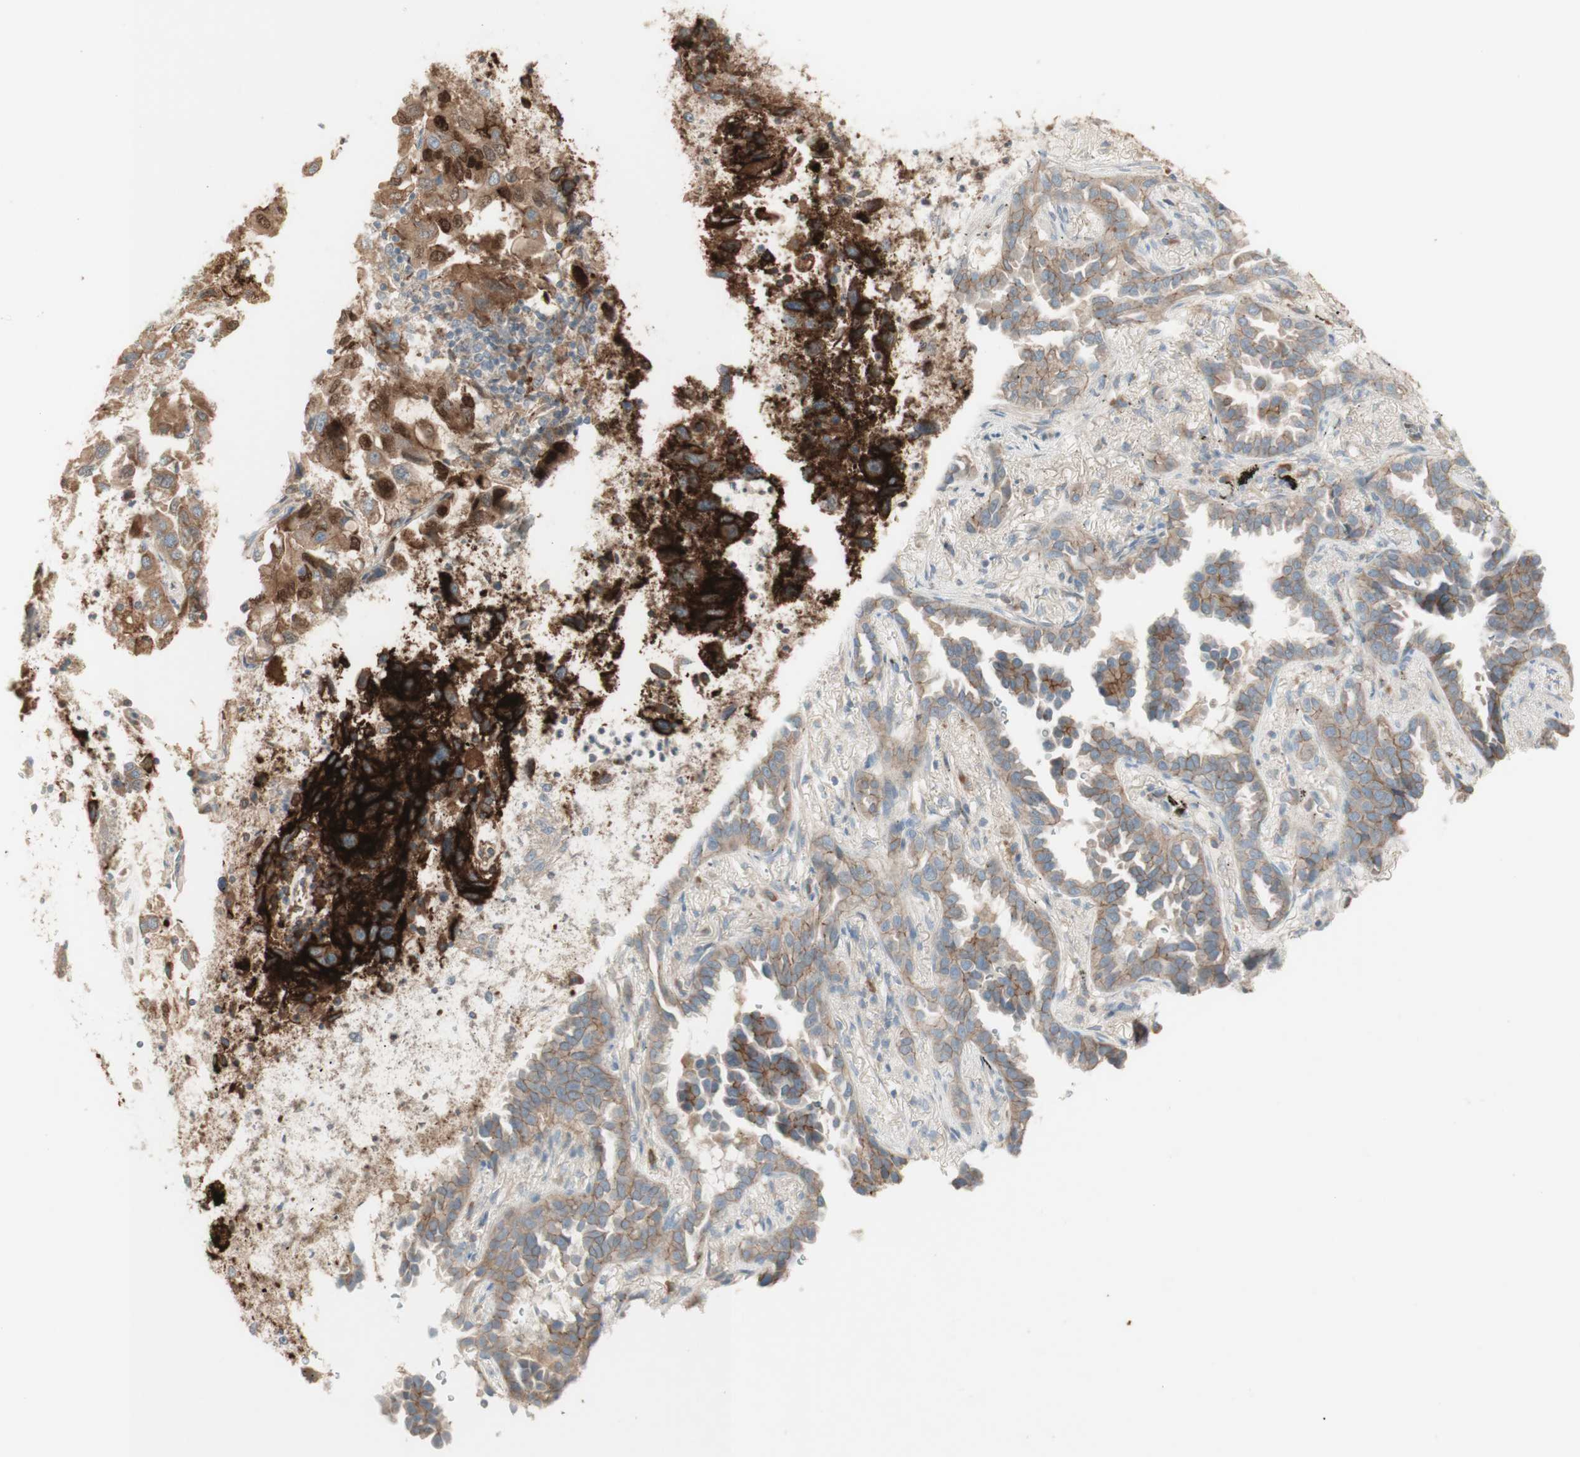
{"staining": {"intensity": "weak", "quantity": ">75%", "location": "cytoplasmic/membranous"}, "tissue": "lung cancer", "cell_type": "Tumor cells", "image_type": "cancer", "snomed": [{"axis": "morphology", "description": "Normal tissue, NOS"}, {"axis": "morphology", "description": "Adenocarcinoma, NOS"}, {"axis": "topography", "description": "Lung"}], "caption": "Tumor cells show low levels of weak cytoplasmic/membranous expression in approximately >75% of cells in human adenocarcinoma (lung). (IHC, brightfield microscopy, high magnification).", "gene": "PTGER4", "patient": {"sex": "male", "age": 59}}